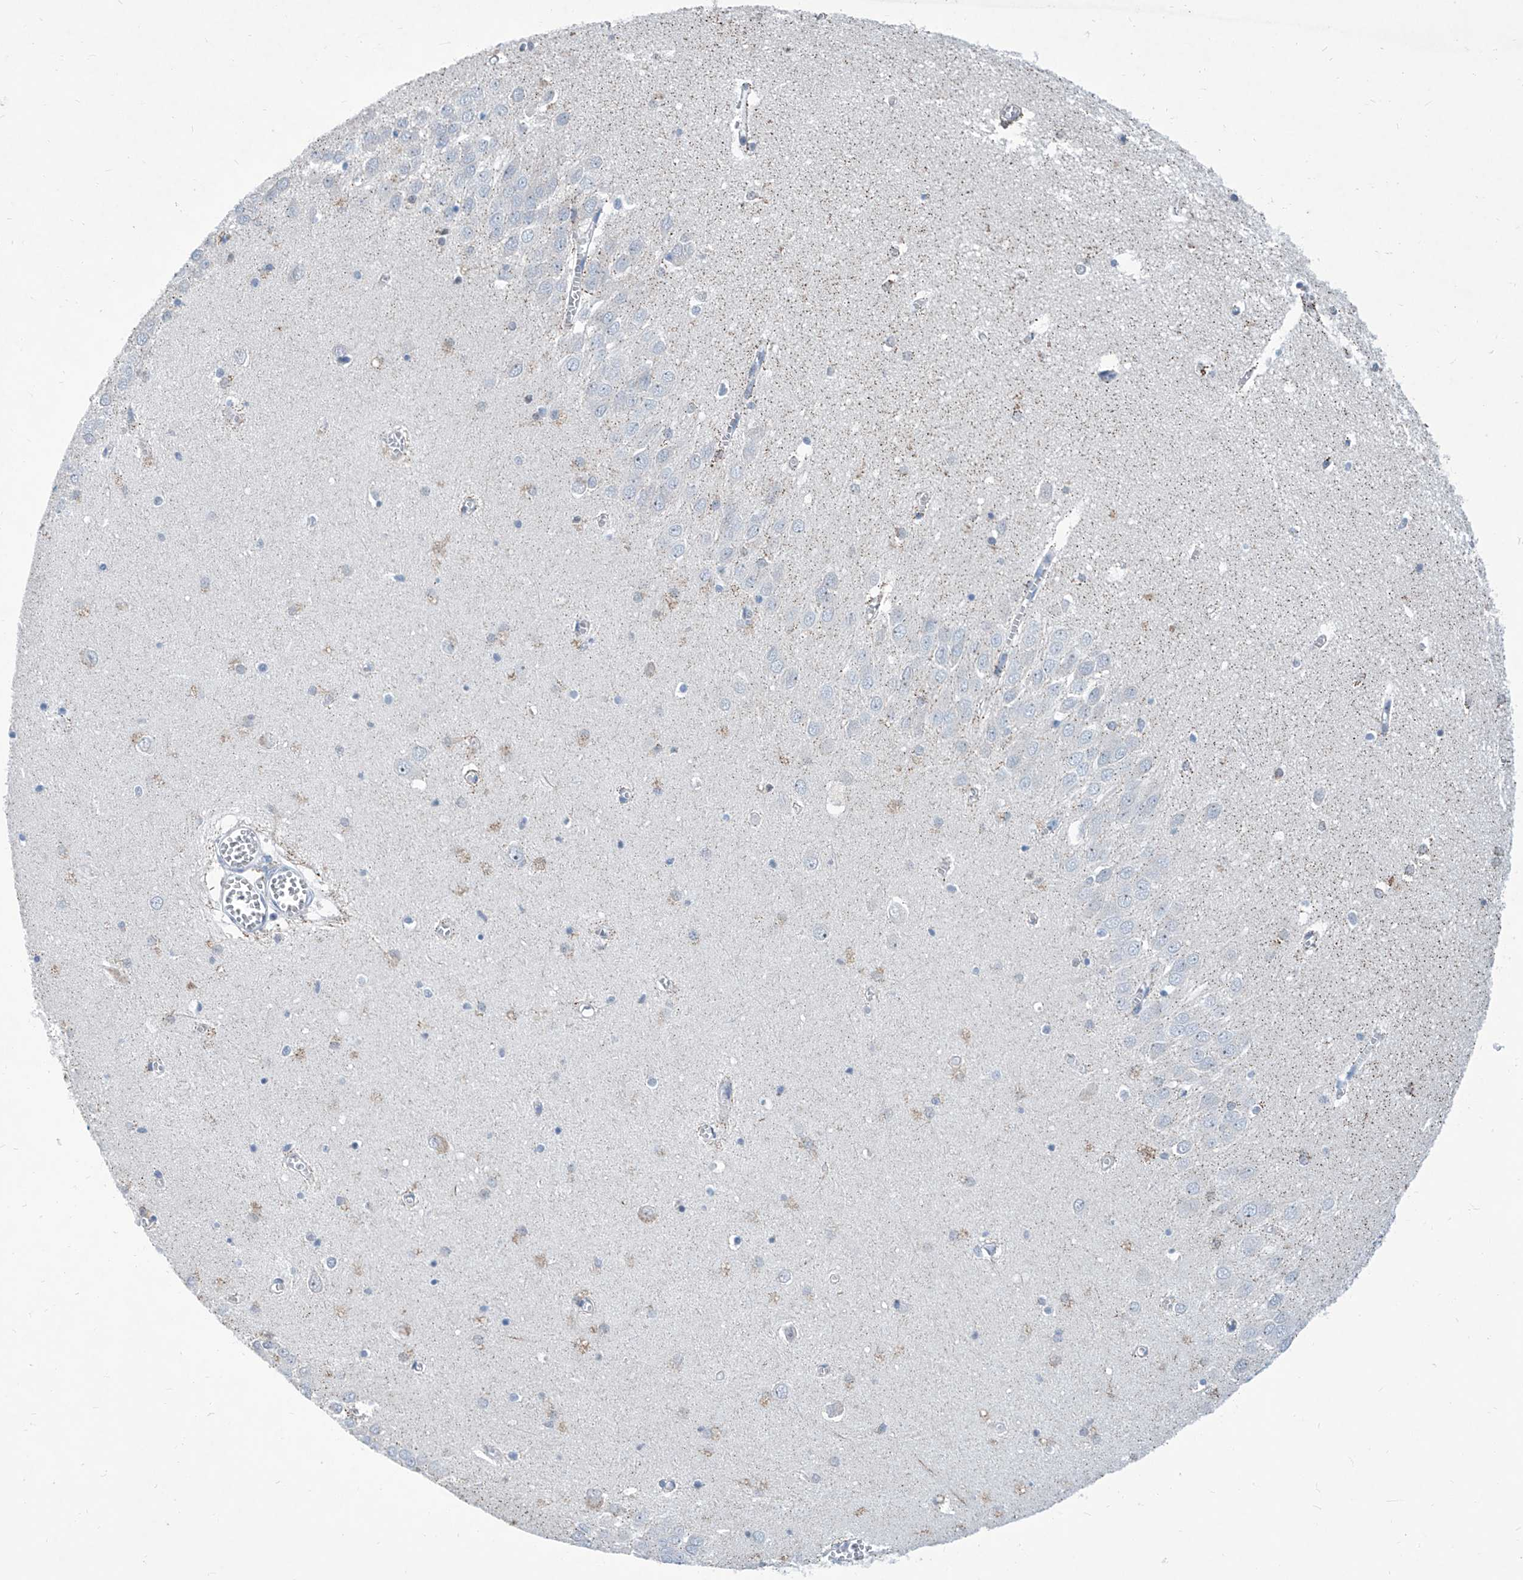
{"staining": {"intensity": "negative", "quantity": "none", "location": "none"}, "tissue": "hippocampus", "cell_type": "Glial cells", "image_type": "normal", "snomed": [{"axis": "morphology", "description": "Normal tissue, NOS"}, {"axis": "topography", "description": "Hippocampus"}], "caption": "Histopathology image shows no protein staining in glial cells of normal hippocampus.", "gene": "ZNF519", "patient": {"sex": "male", "age": 70}}